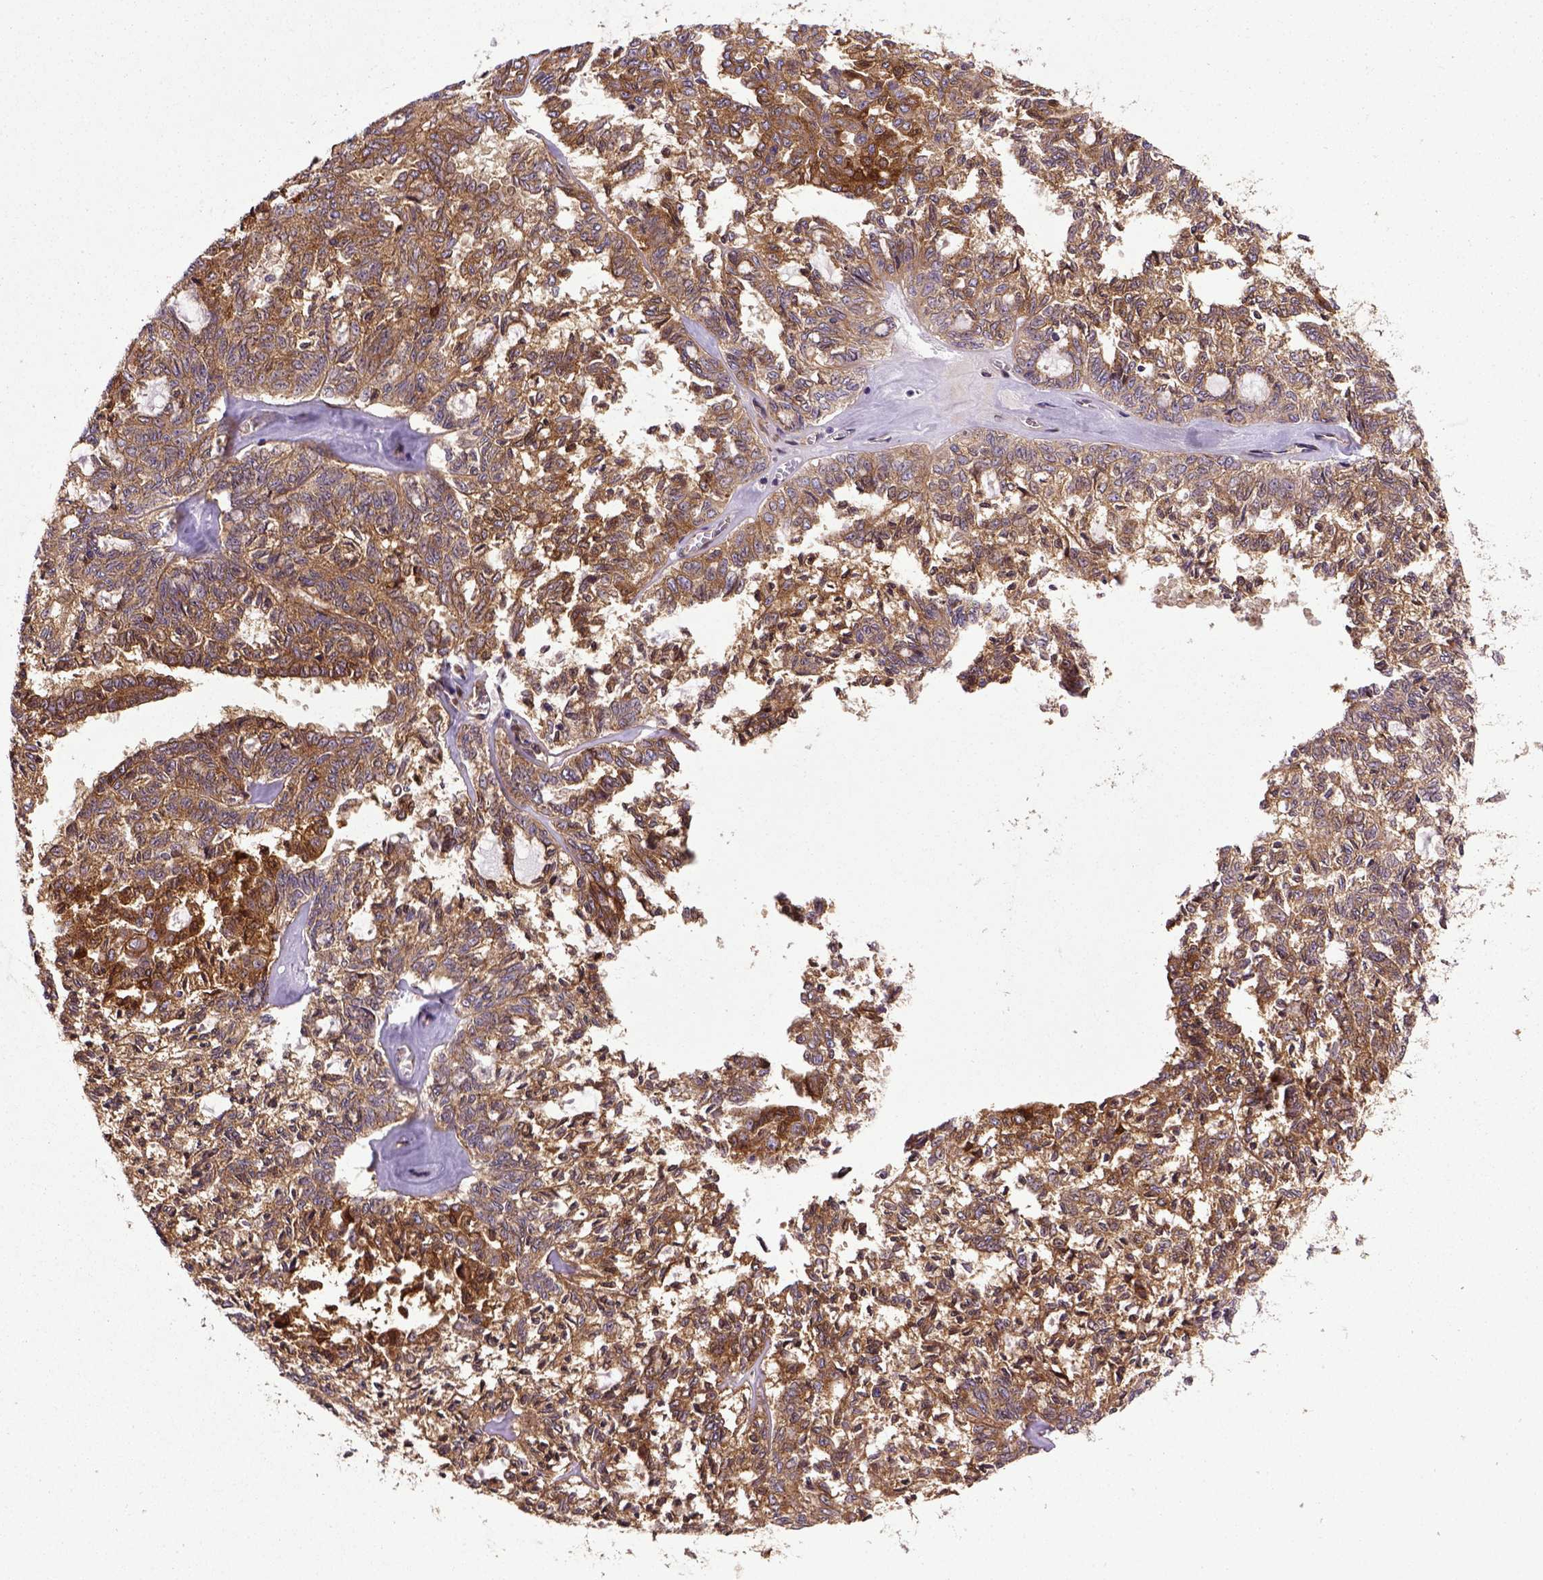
{"staining": {"intensity": "moderate", "quantity": ">75%", "location": "cytoplasmic/membranous"}, "tissue": "ovarian cancer", "cell_type": "Tumor cells", "image_type": "cancer", "snomed": [{"axis": "morphology", "description": "Cystadenocarcinoma, serous, NOS"}, {"axis": "topography", "description": "Ovary"}], "caption": "There is medium levels of moderate cytoplasmic/membranous positivity in tumor cells of ovarian cancer, as demonstrated by immunohistochemical staining (brown color).", "gene": "CAPRIN1", "patient": {"sex": "female", "age": 71}}